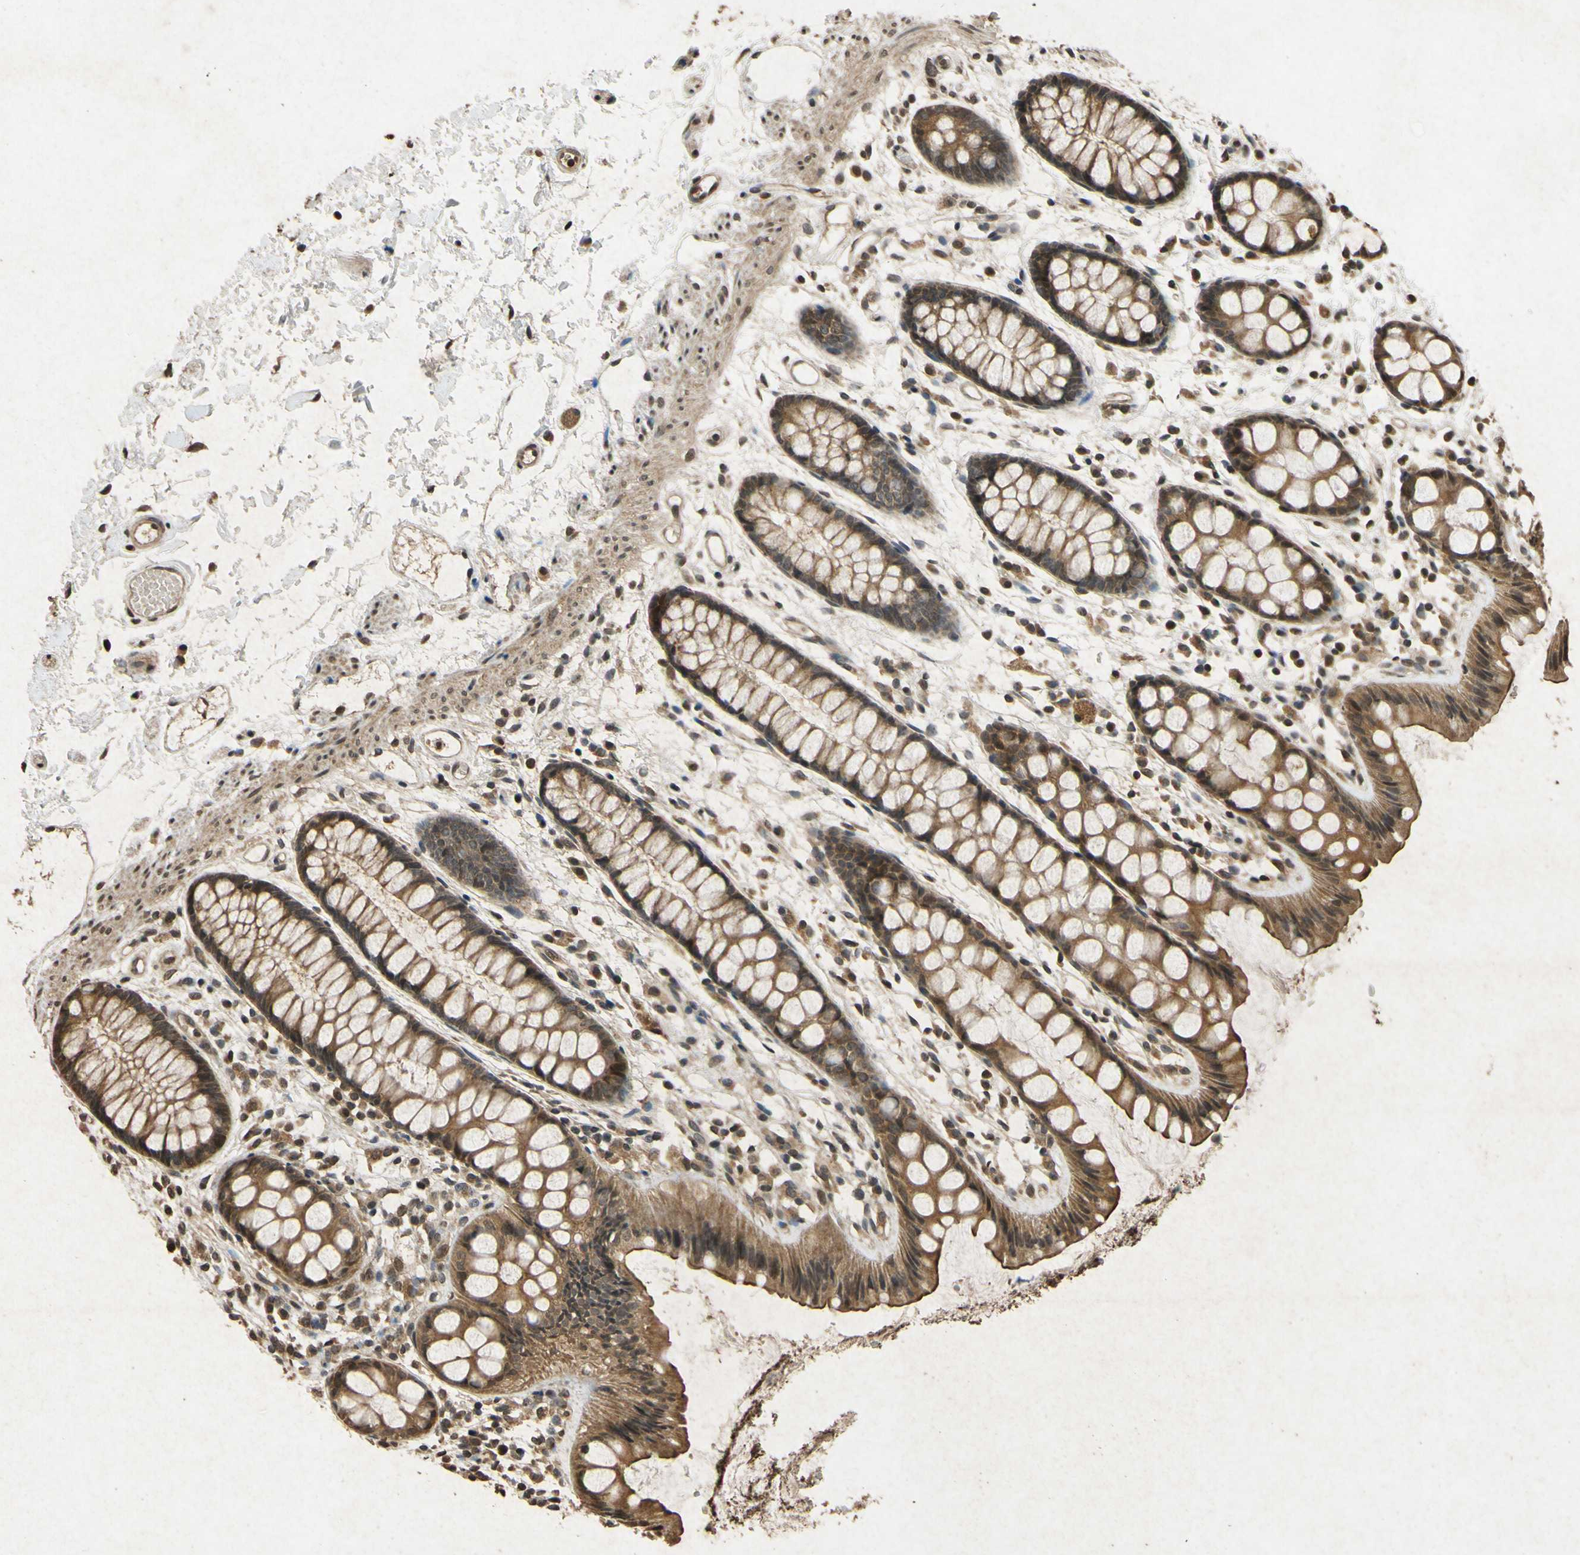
{"staining": {"intensity": "strong", "quantity": ">75%", "location": "cytoplasmic/membranous"}, "tissue": "rectum", "cell_type": "Glandular cells", "image_type": "normal", "snomed": [{"axis": "morphology", "description": "Normal tissue, NOS"}, {"axis": "topography", "description": "Rectum"}], "caption": "Protein expression by immunohistochemistry exhibits strong cytoplasmic/membranous staining in about >75% of glandular cells in benign rectum.", "gene": "ATP6V1H", "patient": {"sex": "female", "age": 66}}